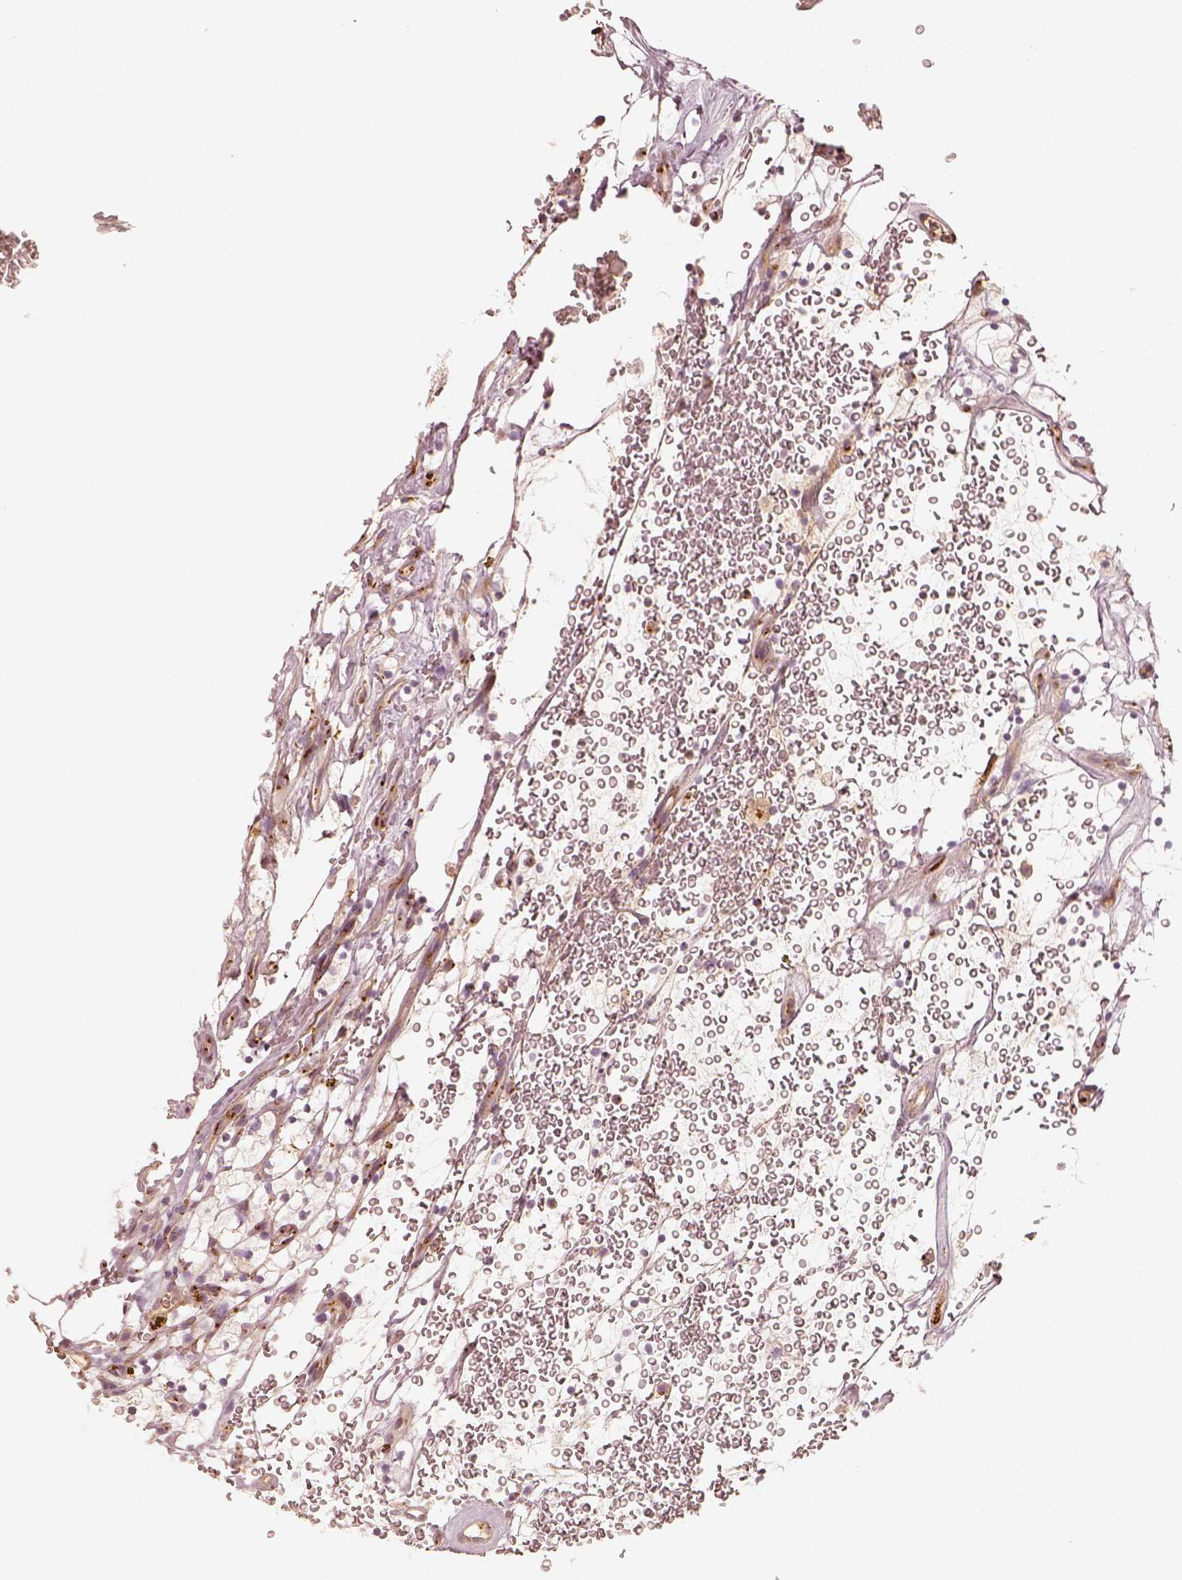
{"staining": {"intensity": "negative", "quantity": "none", "location": "none"}, "tissue": "renal cancer", "cell_type": "Tumor cells", "image_type": "cancer", "snomed": [{"axis": "morphology", "description": "Adenocarcinoma, NOS"}, {"axis": "topography", "description": "Kidney"}], "caption": "The immunohistochemistry image has no significant staining in tumor cells of adenocarcinoma (renal) tissue.", "gene": "GORASP2", "patient": {"sex": "female", "age": 64}}